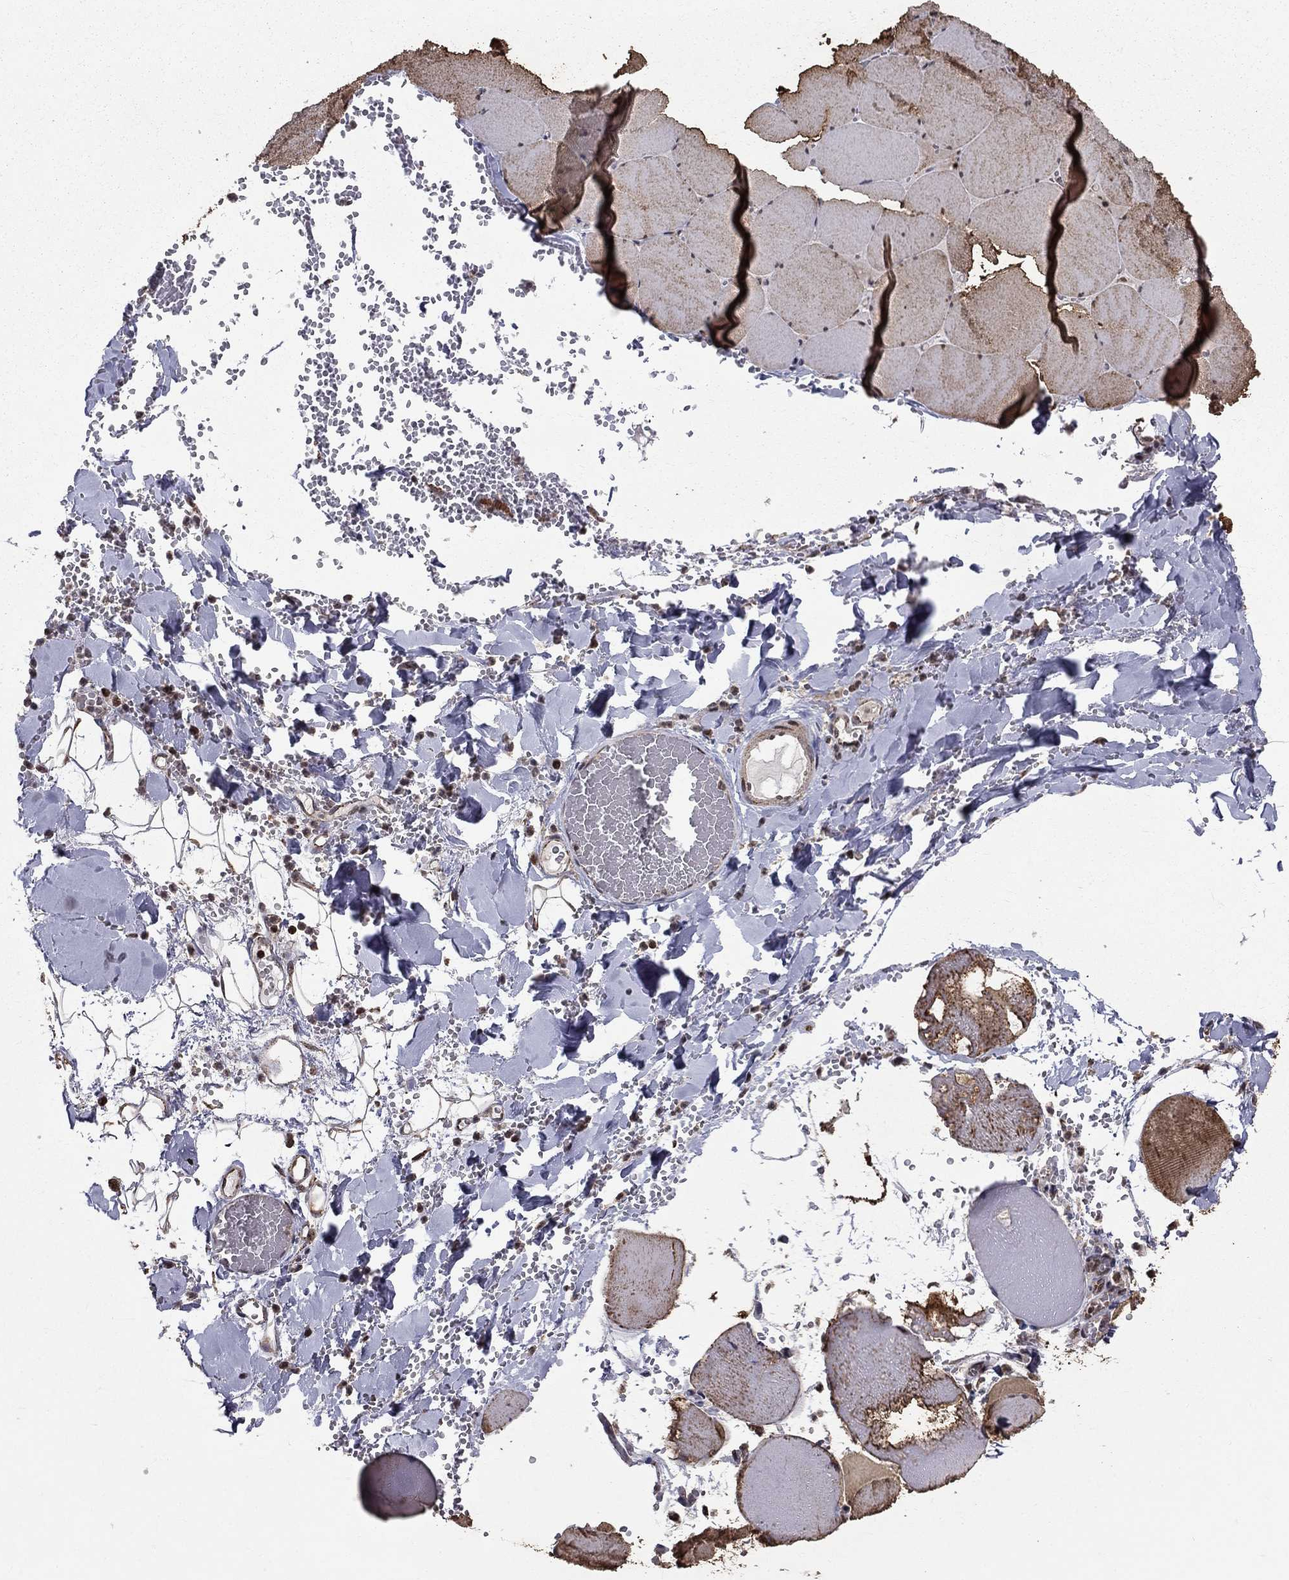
{"staining": {"intensity": "weak", "quantity": "25%-75%", "location": "cytoplasmic/membranous"}, "tissue": "skeletal muscle", "cell_type": "Myocytes", "image_type": "normal", "snomed": [{"axis": "morphology", "description": "Normal tissue, NOS"}, {"axis": "morphology", "description": "Malignant melanoma, Metastatic site"}, {"axis": "topography", "description": "Skeletal muscle"}], "caption": "This photomicrograph displays immunohistochemistry (IHC) staining of benign skeletal muscle, with low weak cytoplasmic/membranous positivity in about 25%-75% of myocytes.", "gene": "ACOT13", "patient": {"sex": "male", "age": 50}}